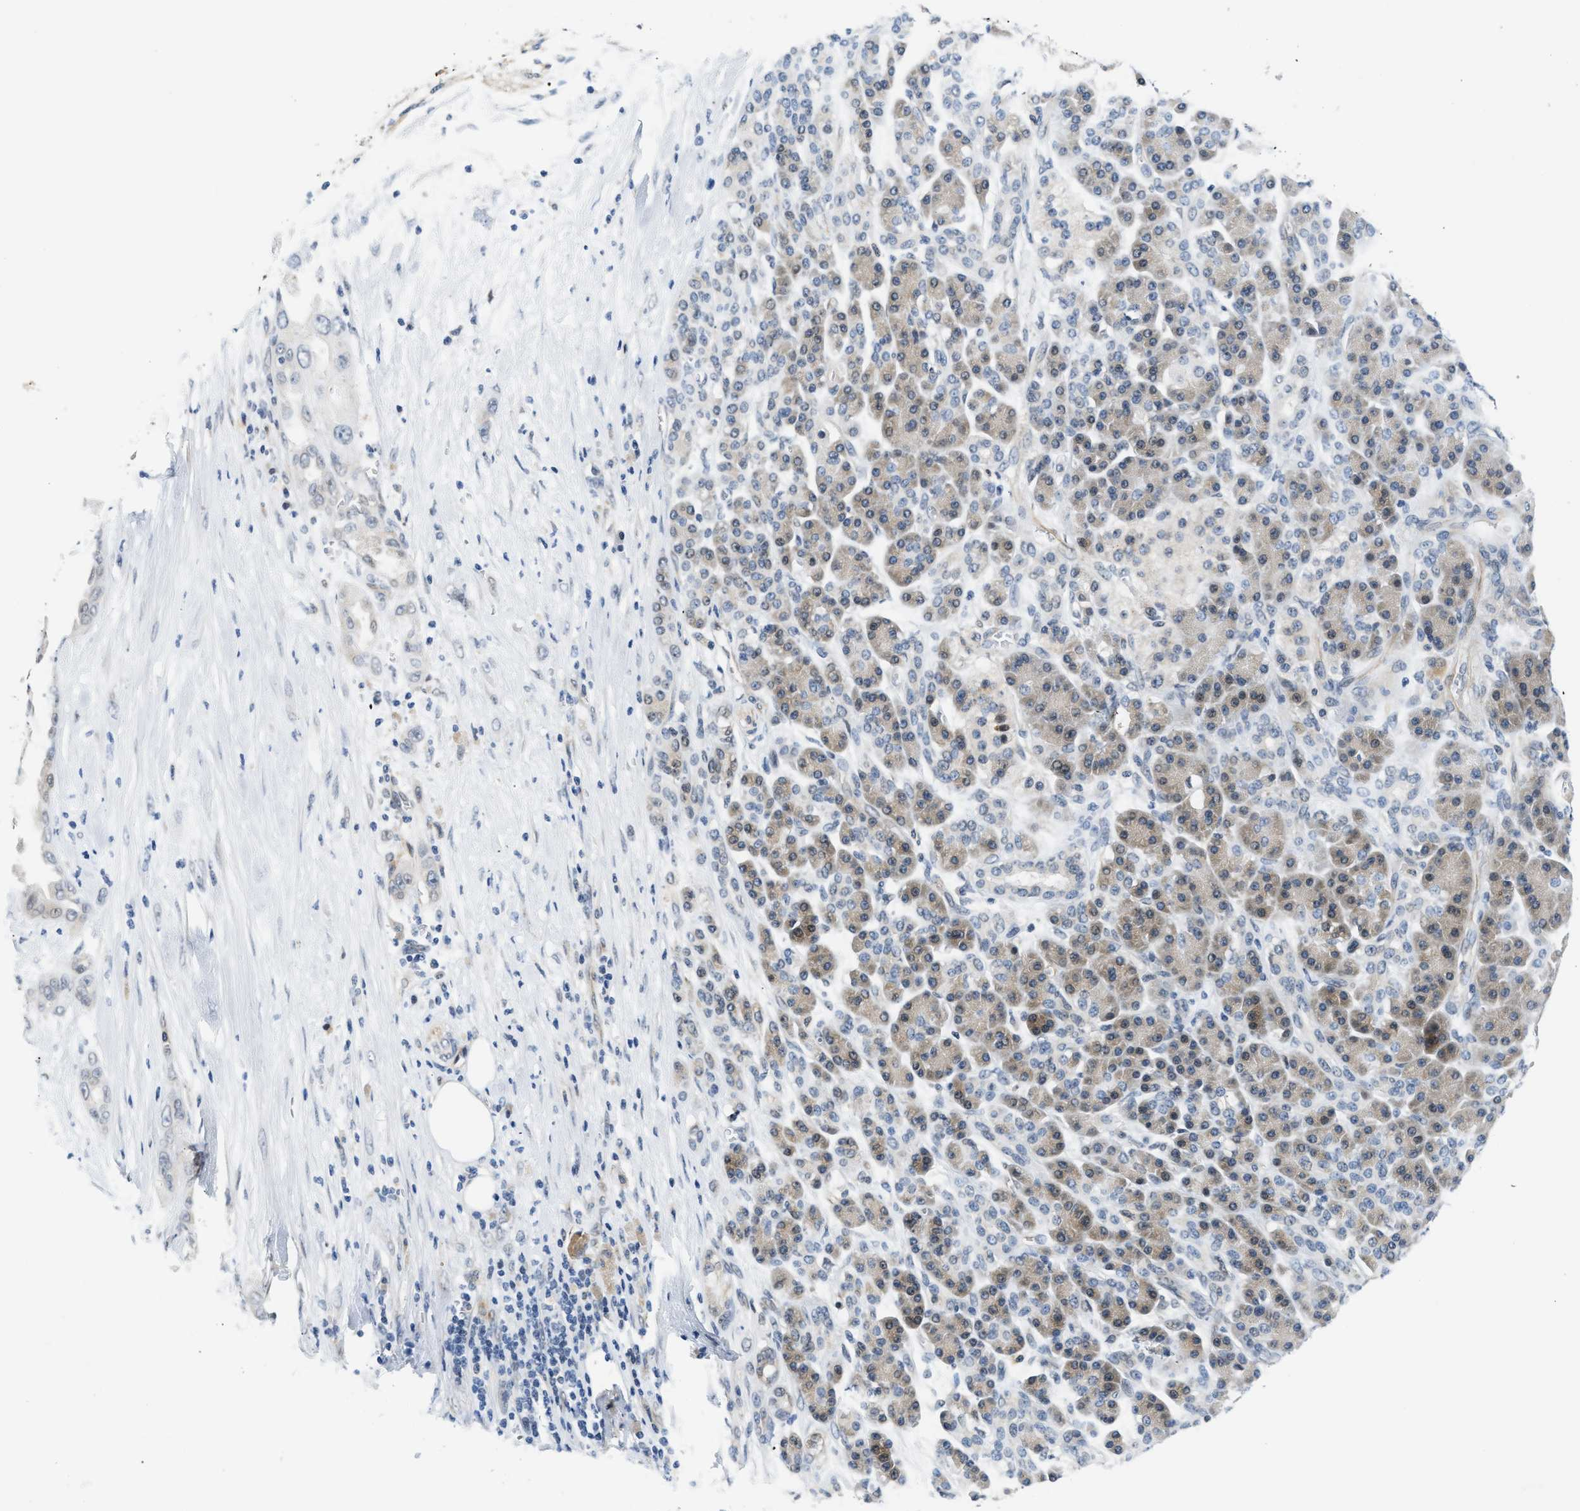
{"staining": {"intensity": "moderate", "quantity": "<25%", "location": "cytoplasmic/membranous"}, "tissue": "pancreatic cancer", "cell_type": "Tumor cells", "image_type": "cancer", "snomed": [{"axis": "morphology", "description": "Adenocarcinoma, NOS"}, {"axis": "topography", "description": "Pancreas"}], "caption": "Moderate cytoplasmic/membranous staining for a protein is identified in about <25% of tumor cells of pancreatic adenocarcinoma using immunohistochemistry (IHC).", "gene": "PPM1H", "patient": {"sex": "male", "age": 59}}